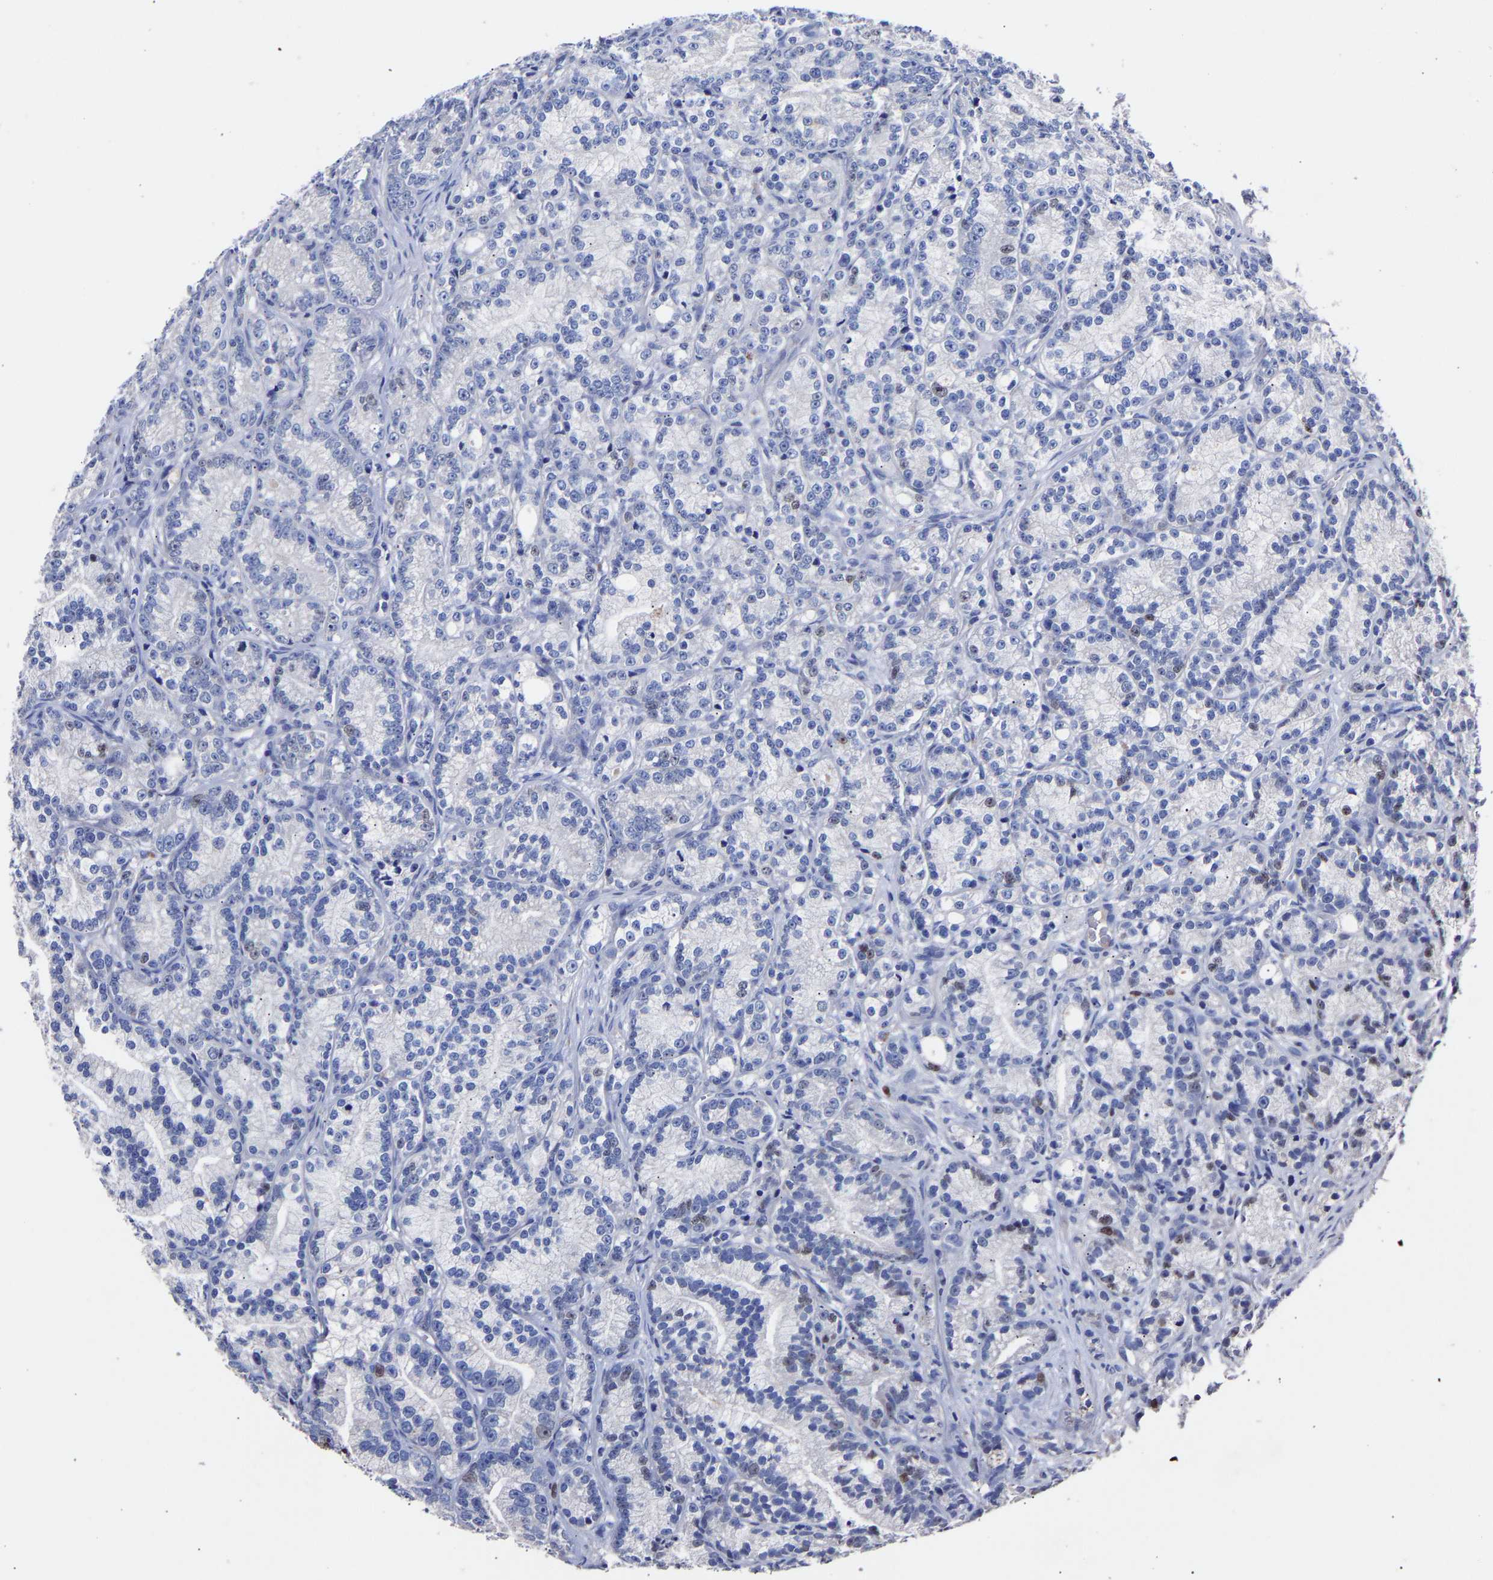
{"staining": {"intensity": "weak", "quantity": "<25%", "location": "nuclear"}, "tissue": "prostate cancer", "cell_type": "Tumor cells", "image_type": "cancer", "snomed": [{"axis": "morphology", "description": "Adenocarcinoma, Low grade"}, {"axis": "topography", "description": "Prostate"}], "caption": "IHC of human prostate cancer (adenocarcinoma (low-grade)) demonstrates no expression in tumor cells.", "gene": "SEM1", "patient": {"sex": "male", "age": 89}}